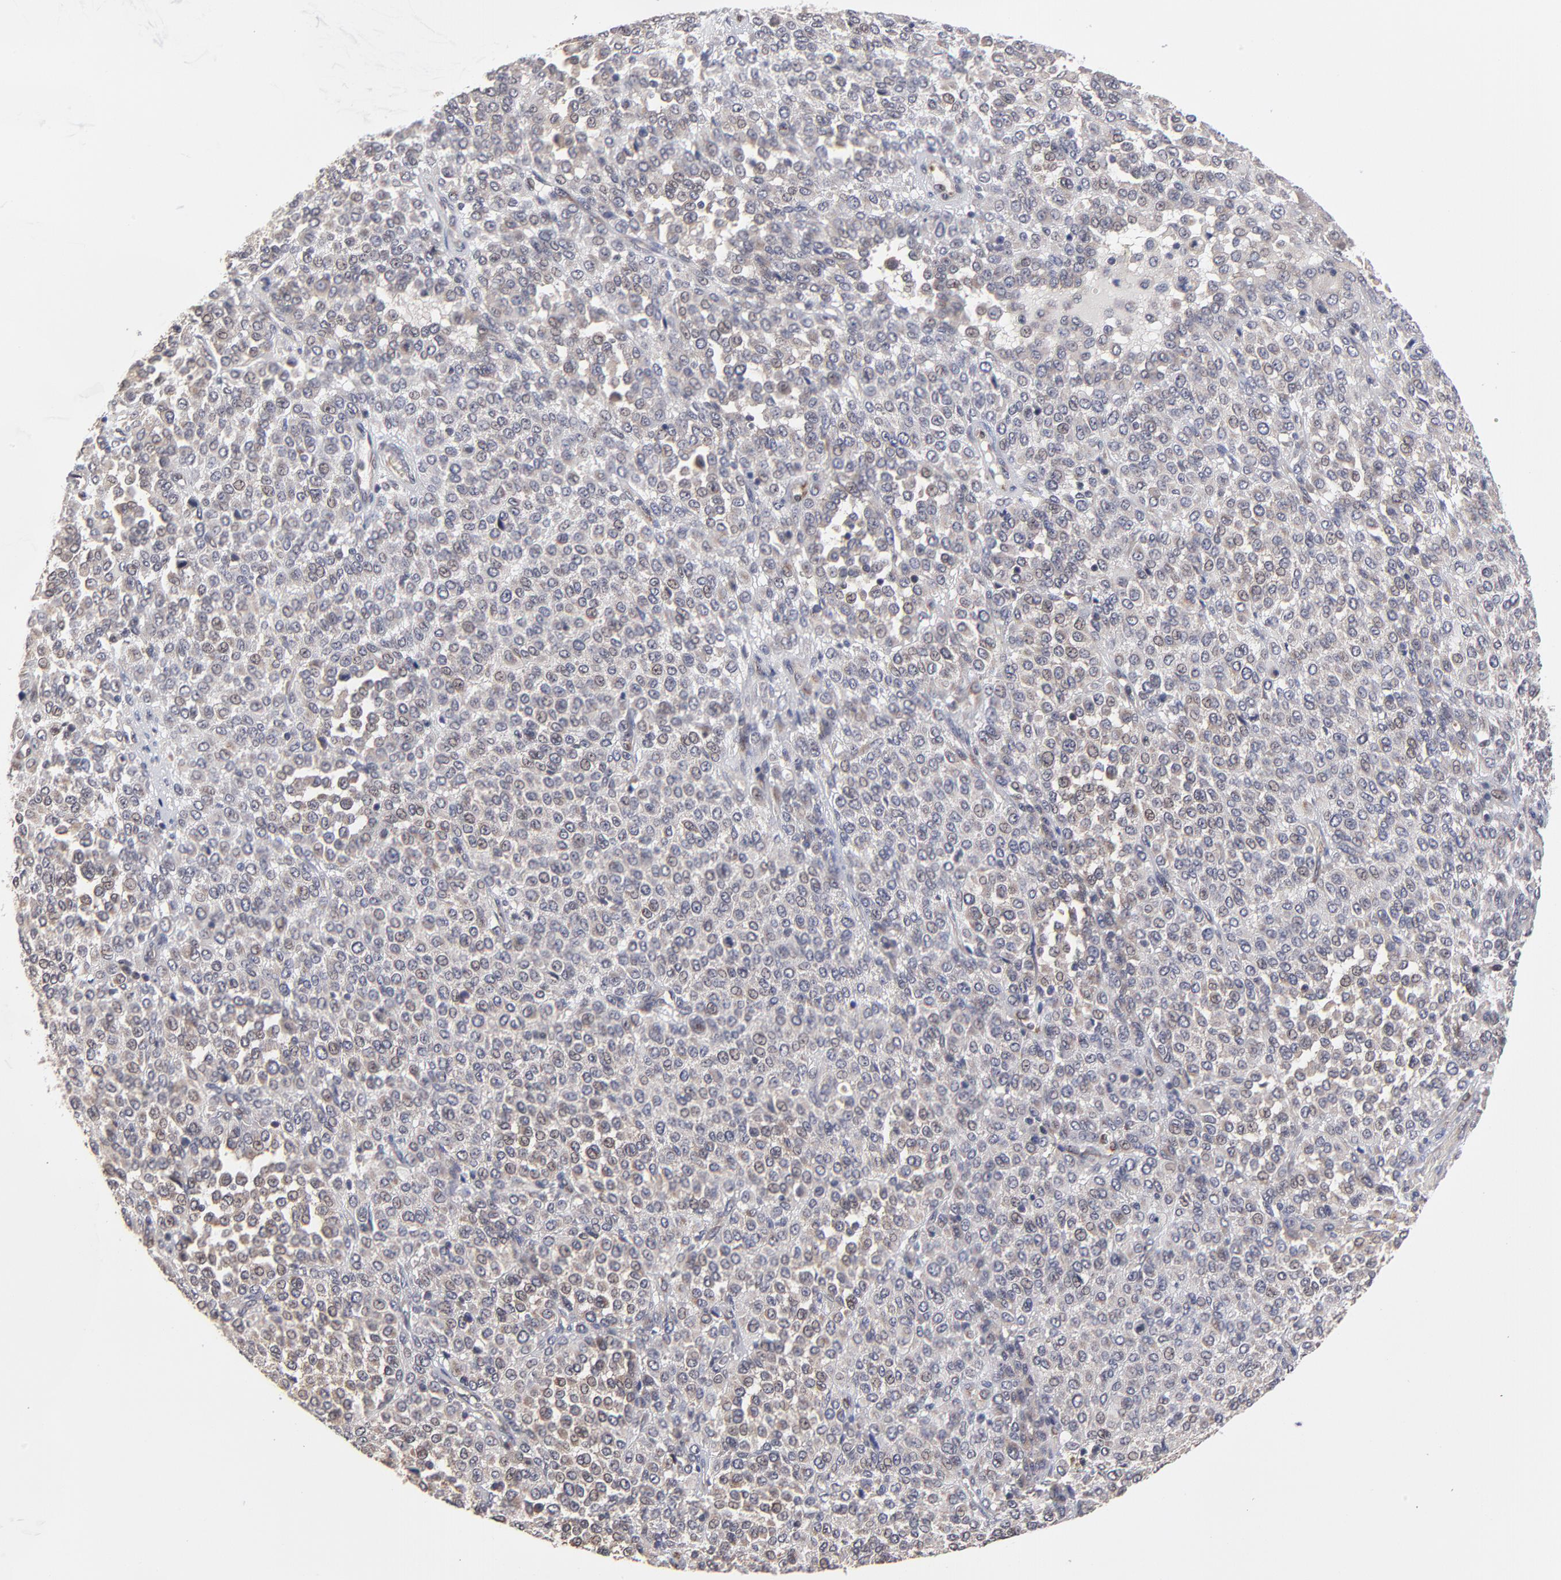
{"staining": {"intensity": "weak", "quantity": ">75%", "location": "cytoplasmic/membranous"}, "tissue": "melanoma", "cell_type": "Tumor cells", "image_type": "cancer", "snomed": [{"axis": "morphology", "description": "Malignant melanoma, Metastatic site"}, {"axis": "topography", "description": "Pancreas"}], "caption": "DAB (3,3'-diaminobenzidine) immunohistochemical staining of melanoma demonstrates weak cytoplasmic/membranous protein staining in about >75% of tumor cells.", "gene": "ZNF157", "patient": {"sex": "female", "age": 30}}